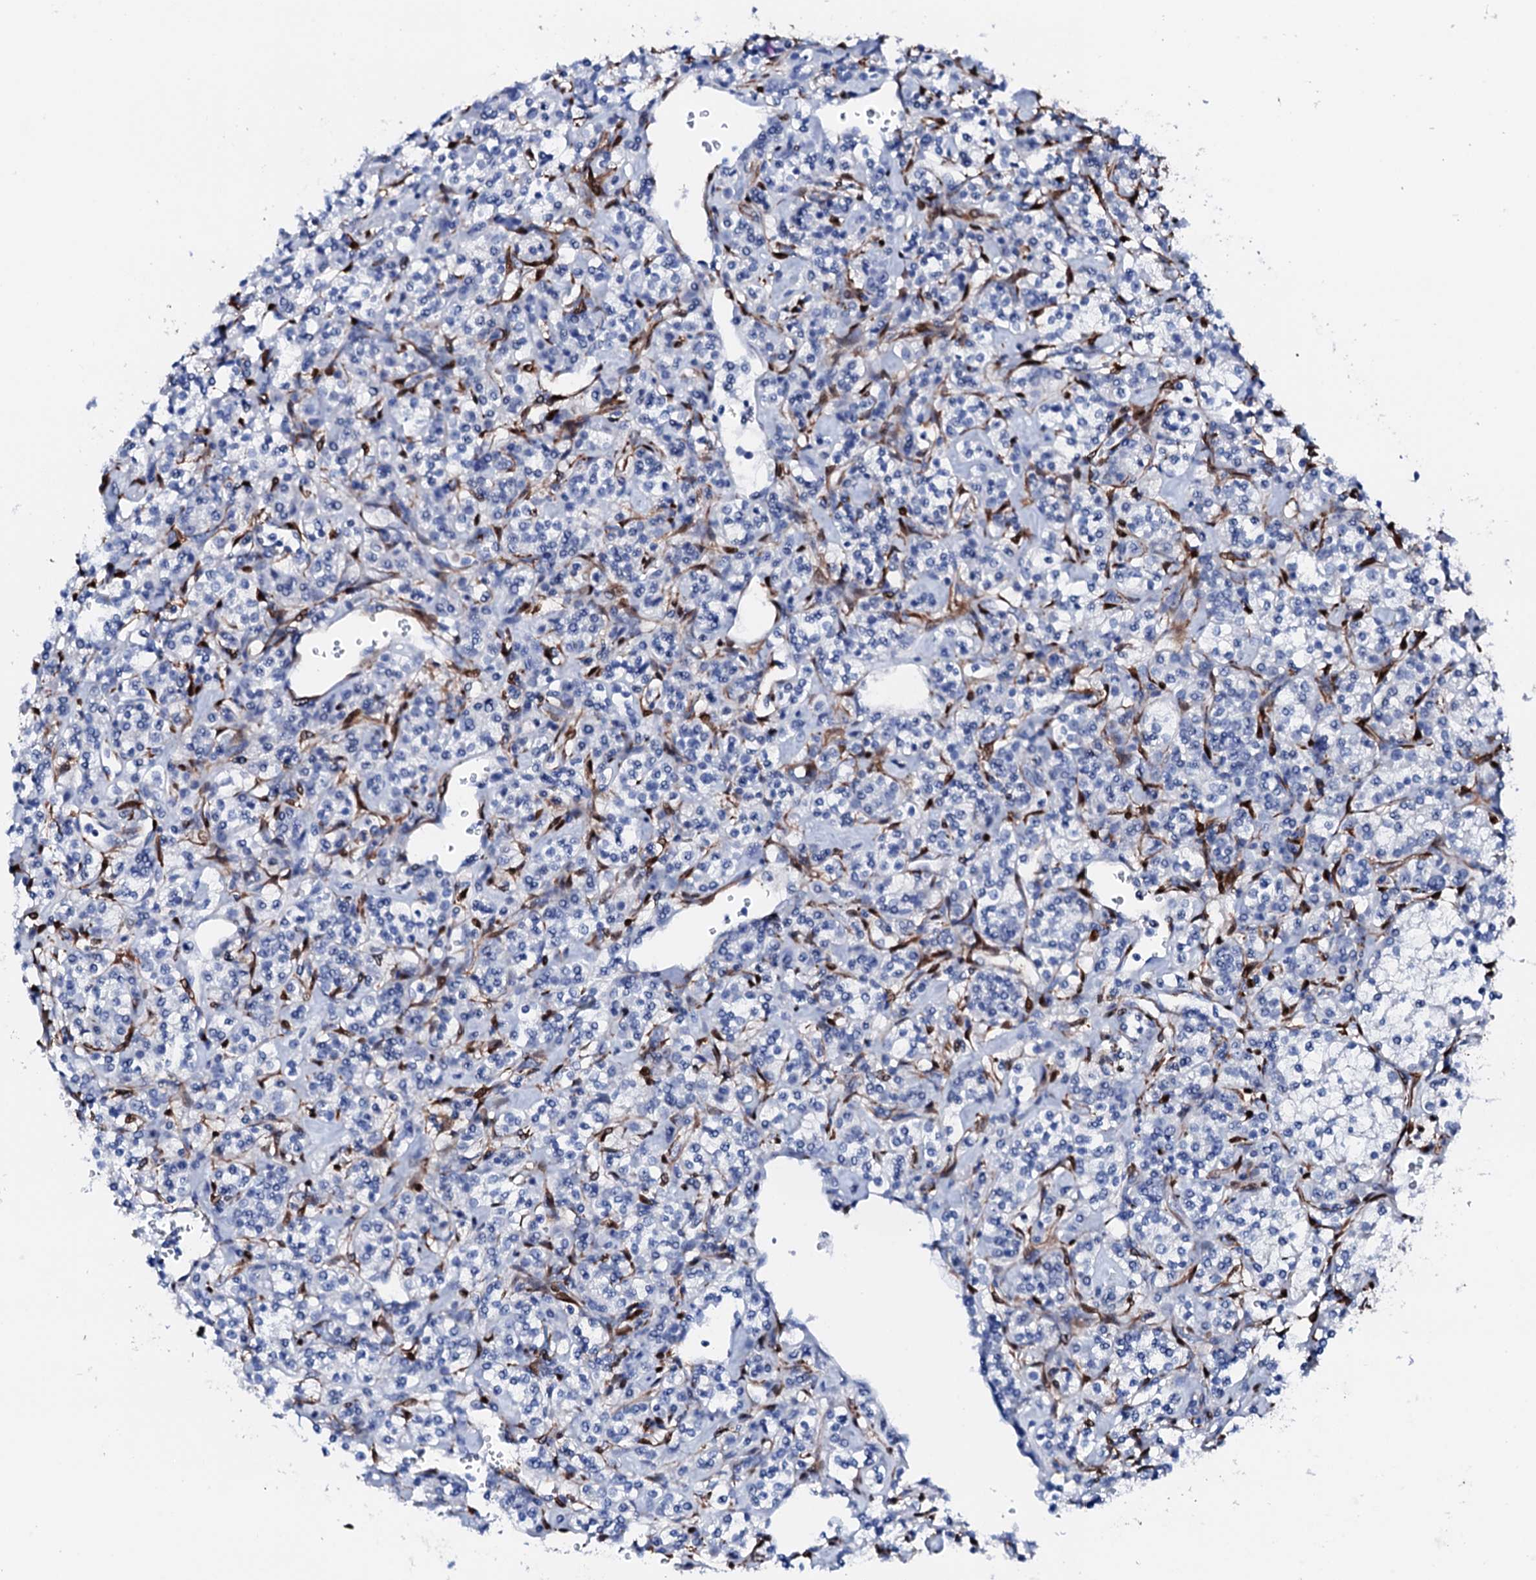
{"staining": {"intensity": "negative", "quantity": "none", "location": "none"}, "tissue": "renal cancer", "cell_type": "Tumor cells", "image_type": "cancer", "snomed": [{"axis": "morphology", "description": "Adenocarcinoma, NOS"}, {"axis": "topography", "description": "Kidney"}], "caption": "Protein analysis of renal adenocarcinoma shows no significant expression in tumor cells. (DAB IHC, high magnification).", "gene": "NRIP2", "patient": {"sex": "male", "age": 77}}